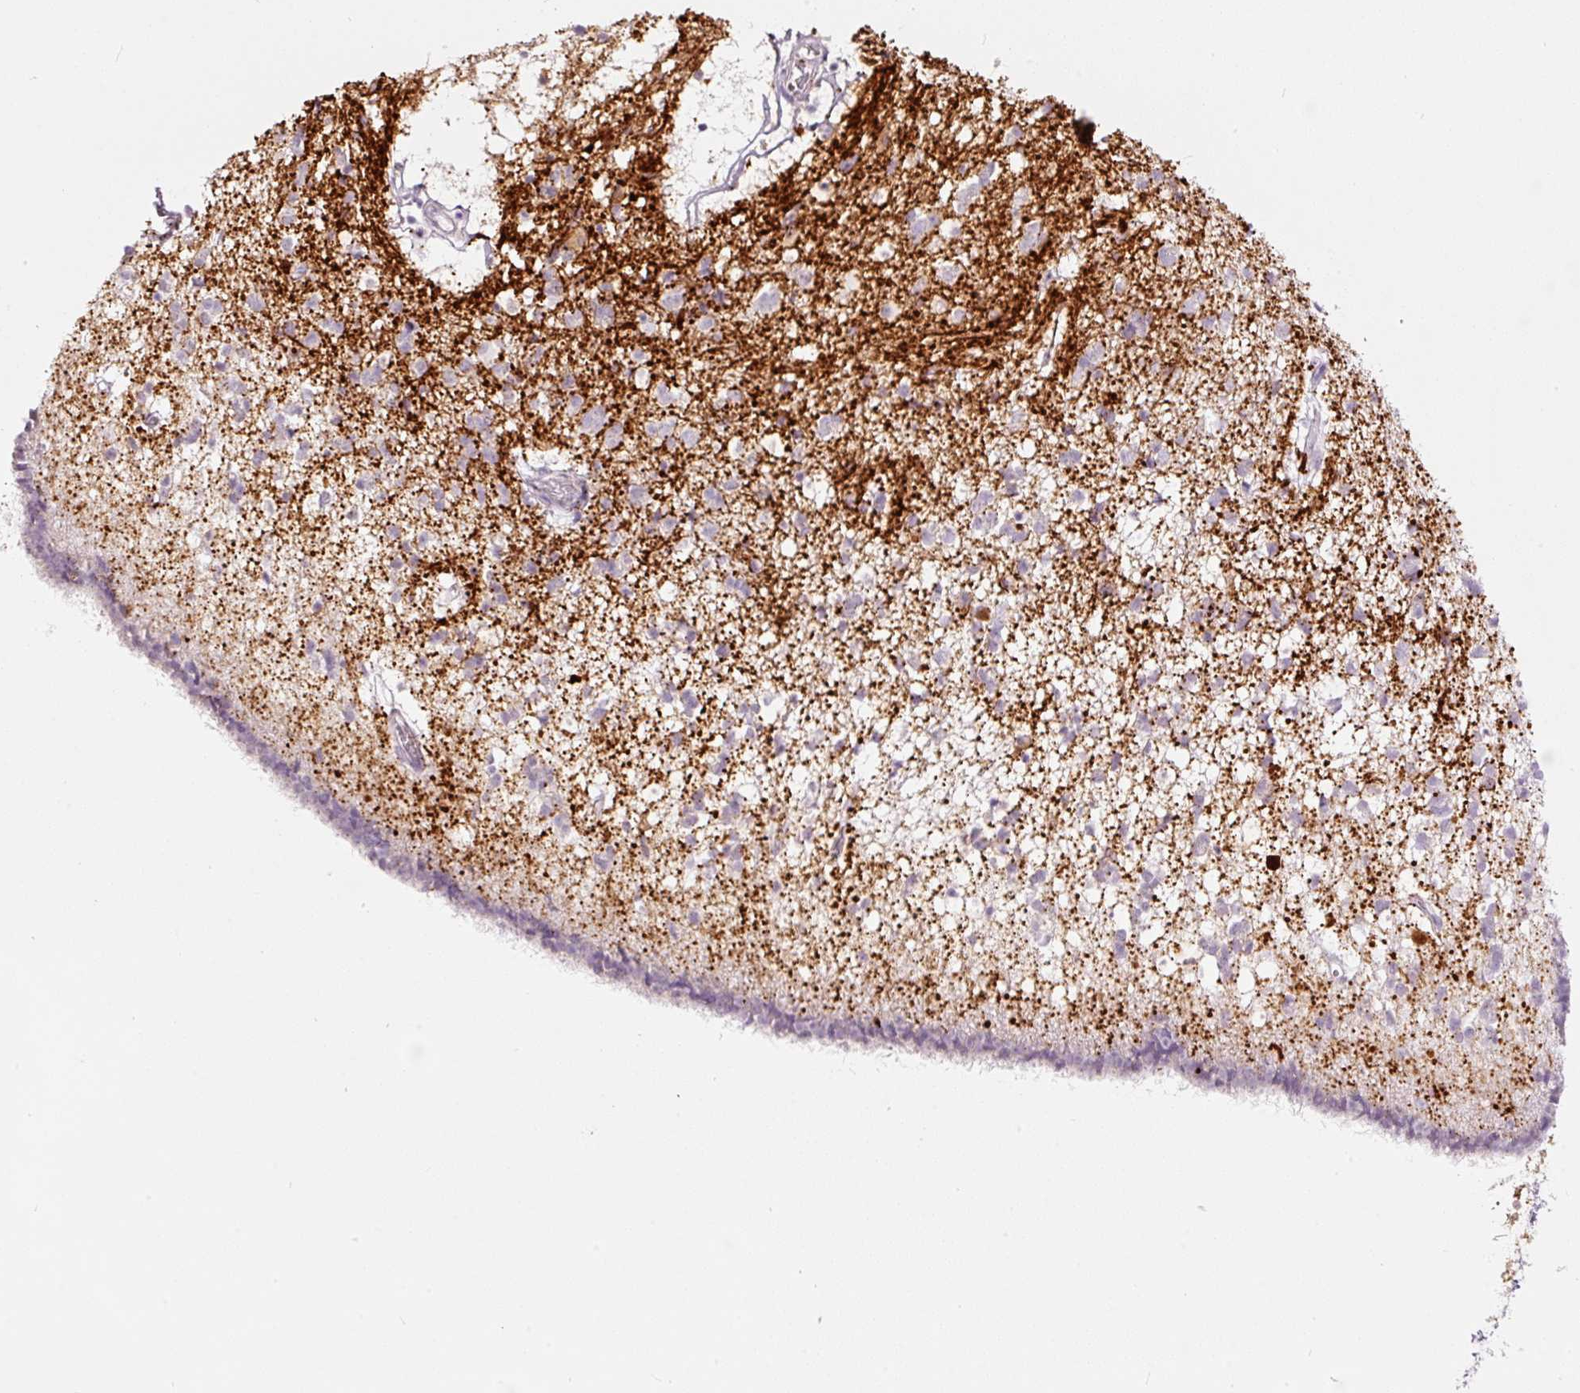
{"staining": {"intensity": "negative", "quantity": "none", "location": "none"}, "tissue": "caudate", "cell_type": "Glial cells", "image_type": "normal", "snomed": [{"axis": "morphology", "description": "Normal tissue, NOS"}, {"axis": "topography", "description": "Lateral ventricle wall"}], "caption": "IHC of unremarkable human caudate demonstrates no expression in glial cells.", "gene": "RSPO2", "patient": {"sex": "male", "age": 58}}